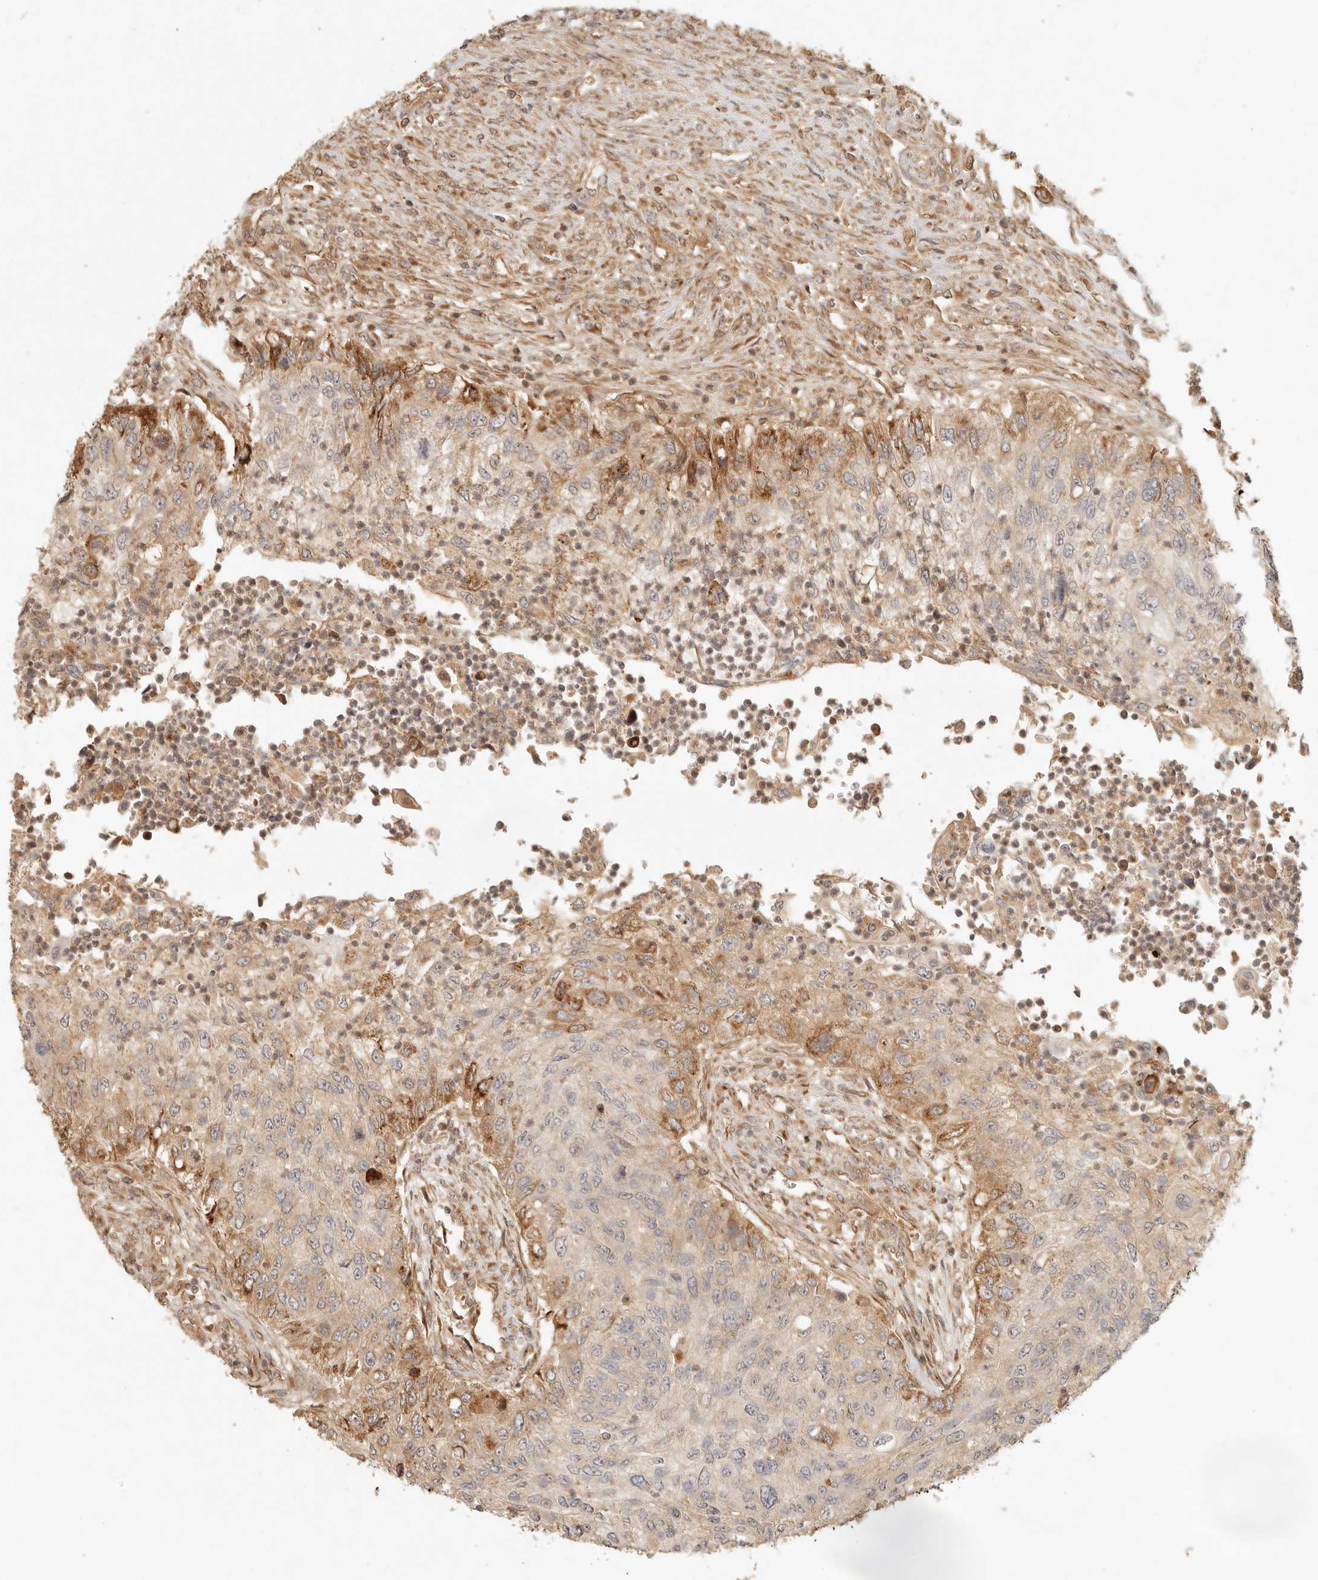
{"staining": {"intensity": "moderate", "quantity": "25%-75%", "location": "cytoplasmic/membranous"}, "tissue": "urothelial cancer", "cell_type": "Tumor cells", "image_type": "cancer", "snomed": [{"axis": "morphology", "description": "Urothelial carcinoma, High grade"}, {"axis": "topography", "description": "Urinary bladder"}], "caption": "Immunohistochemical staining of urothelial carcinoma (high-grade) demonstrates medium levels of moderate cytoplasmic/membranous protein expression in about 25%-75% of tumor cells.", "gene": "ANKRD61", "patient": {"sex": "female", "age": 60}}